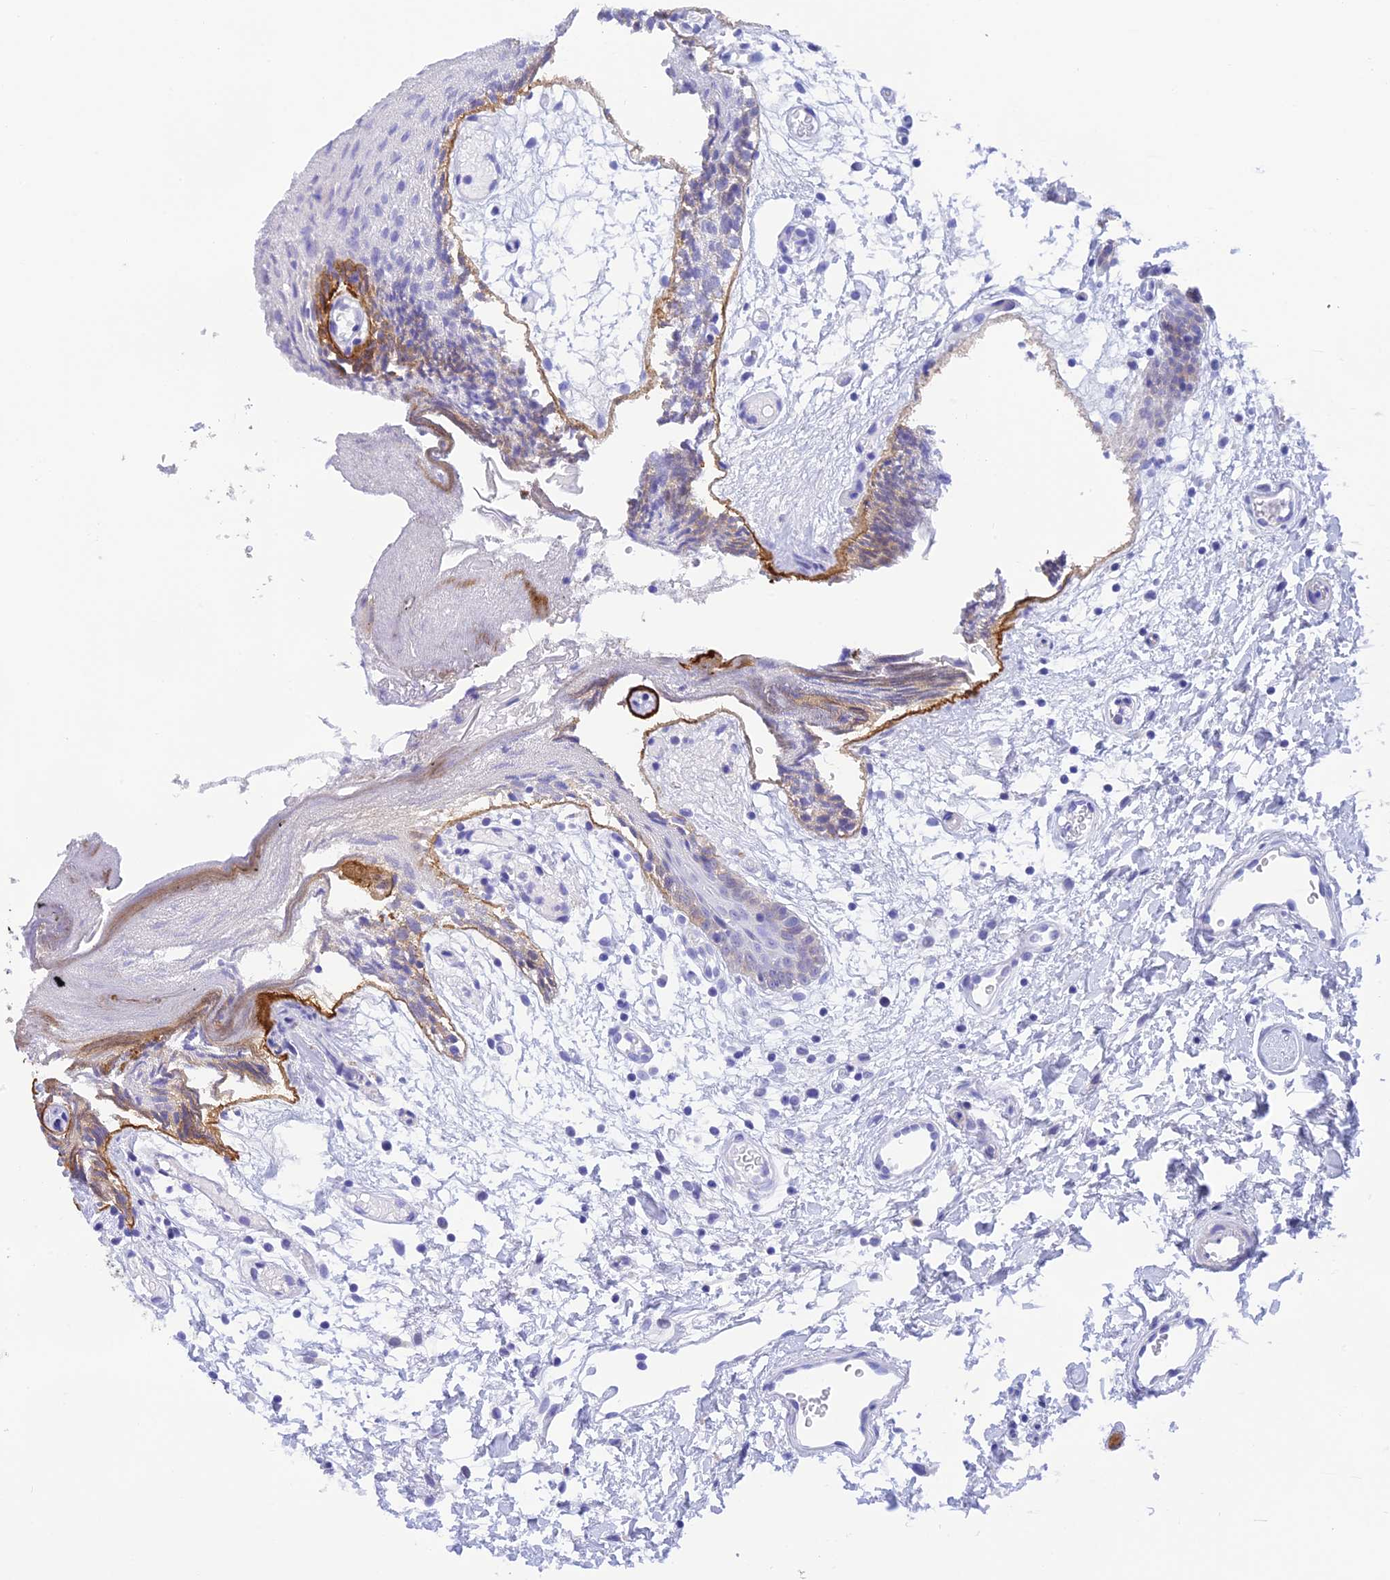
{"staining": {"intensity": "weak", "quantity": "<25%", "location": "cytoplasmic/membranous"}, "tissue": "oral mucosa", "cell_type": "Squamous epithelial cells", "image_type": "normal", "snomed": [{"axis": "morphology", "description": "Normal tissue, NOS"}, {"axis": "topography", "description": "Skeletal muscle"}, {"axis": "topography", "description": "Oral tissue"}, {"axis": "topography", "description": "Salivary gland"}, {"axis": "topography", "description": "Peripheral nerve tissue"}], "caption": "This is an immunohistochemistry (IHC) image of unremarkable oral mucosa. There is no staining in squamous epithelial cells.", "gene": "KDELR3", "patient": {"sex": "male", "age": 54}}